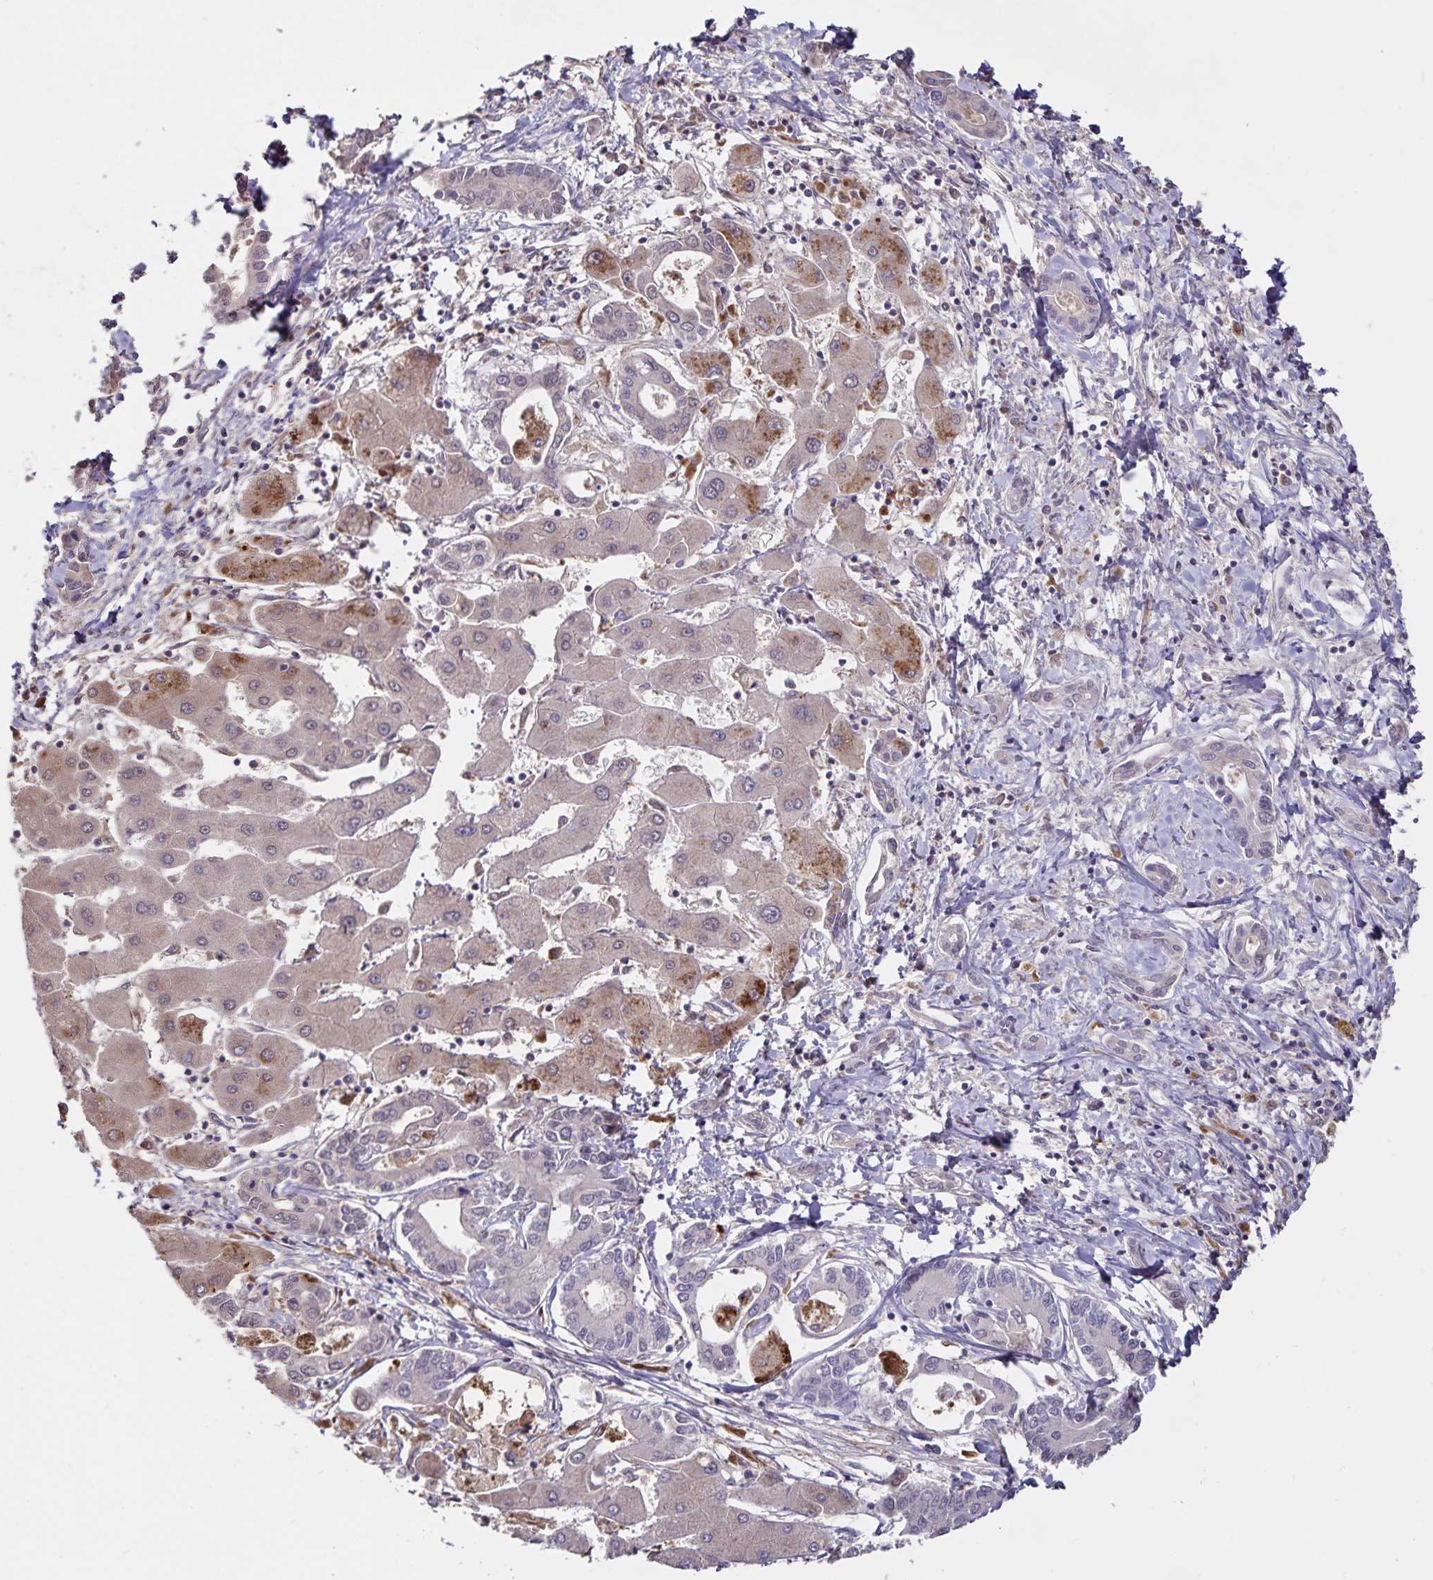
{"staining": {"intensity": "negative", "quantity": "none", "location": "none"}, "tissue": "liver cancer", "cell_type": "Tumor cells", "image_type": "cancer", "snomed": [{"axis": "morphology", "description": "Cholangiocarcinoma"}, {"axis": "topography", "description": "Liver"}], "caption": "Tumor cells are negative for protein expression in human liver cancer.", "gene": "FGG", "patient": {"sex": "male", "age": 66}}